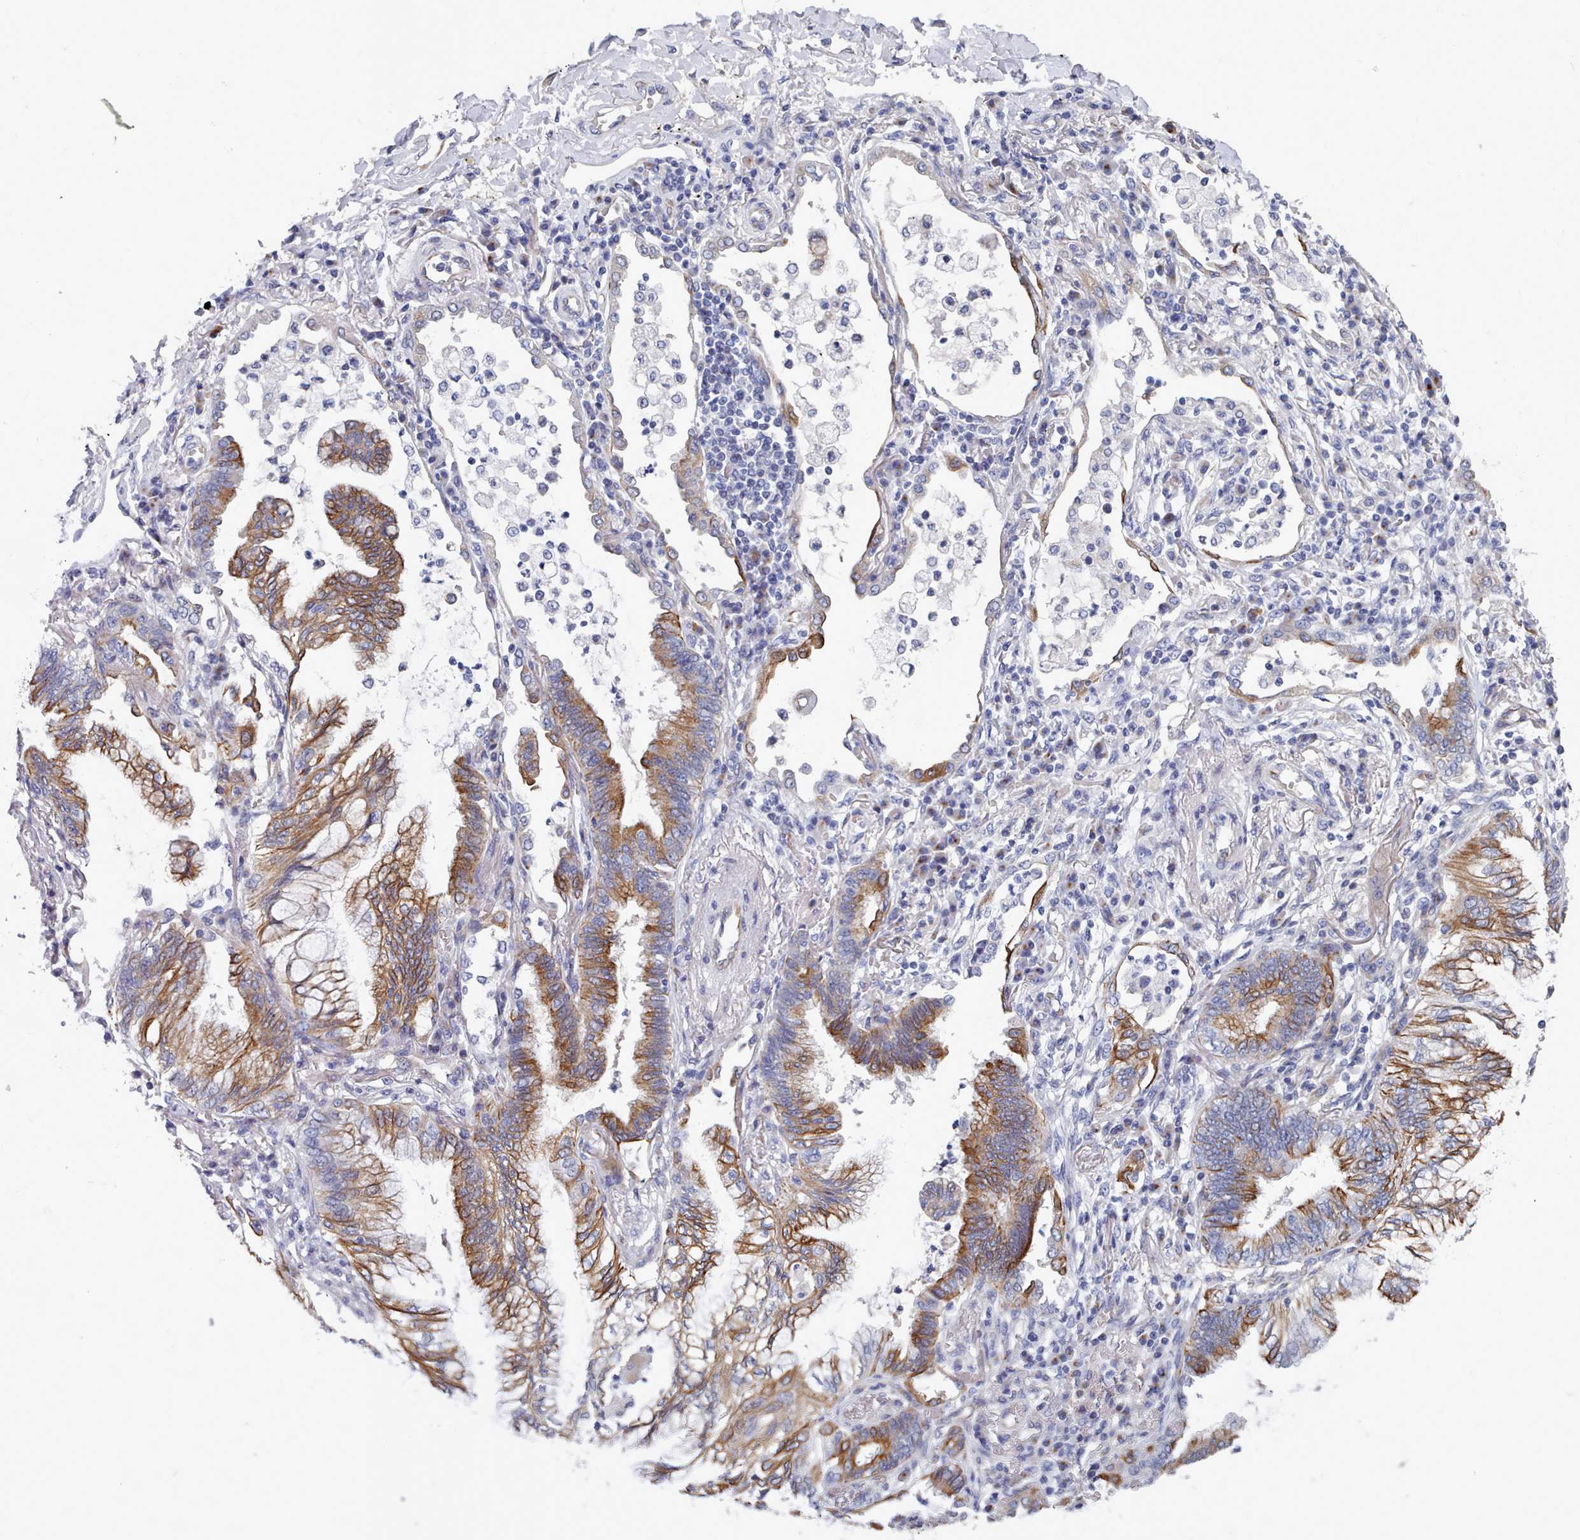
{"staining": {"intensity": "strong", "quantity": ">75%", "location": "cytoplasmic/membranous"}, "tissue": "lung cancer", "cell_type": "Tumor cells", "image_type": "cancer", "snomed": [{"axis": "morphology", "description": "Adenocarcinoma, NOS"}, {"axis": "topography", "description": "Lung"}], "caption": "The immunohistochemical stain labels strong cytoplasmic/membranous expression in tumor cells of adenocarcinoma (lung) tissue.", "gene": "PDE4C", "patient": {"sex": "female", "age": 70}}